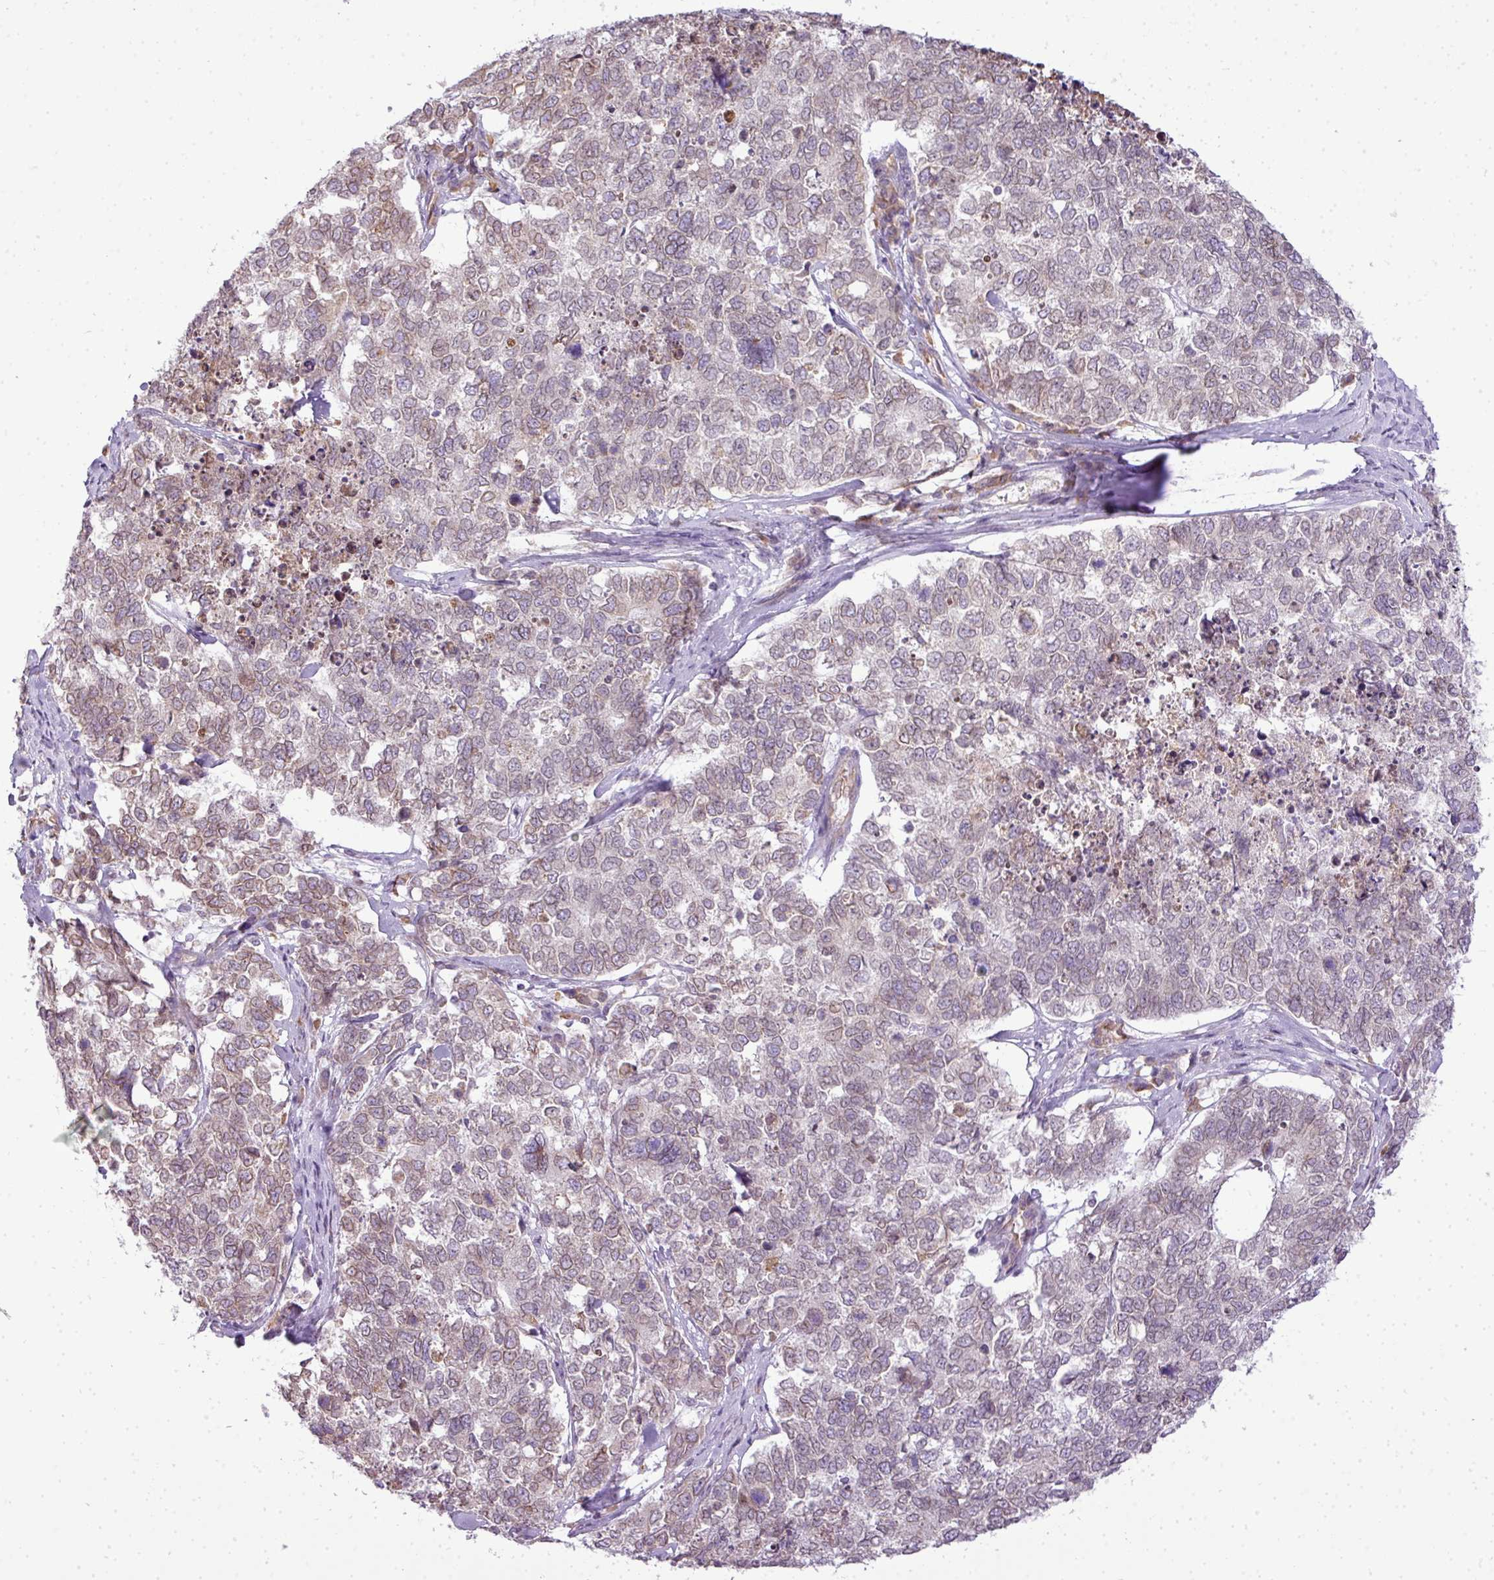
{"staining": {"intensity": "weak", "quantity": "<25%", "location": "nuclear"}, "tissue": "cervical cancer", "cell_type": "Tumor cells", "image_type": "cancer", "snomed": [{"axis": "morphology", "description": "Squamous cell carcinoma, NOS"}, {"axis": "topography", "description": "Cervix"}], "caption": "This is an IHC photomicrograph of cervical squamous cell carcinoma. There is no staining in tumor cells.", "gene": "COX18", "patient": {"sex": "female", "age": 63}}